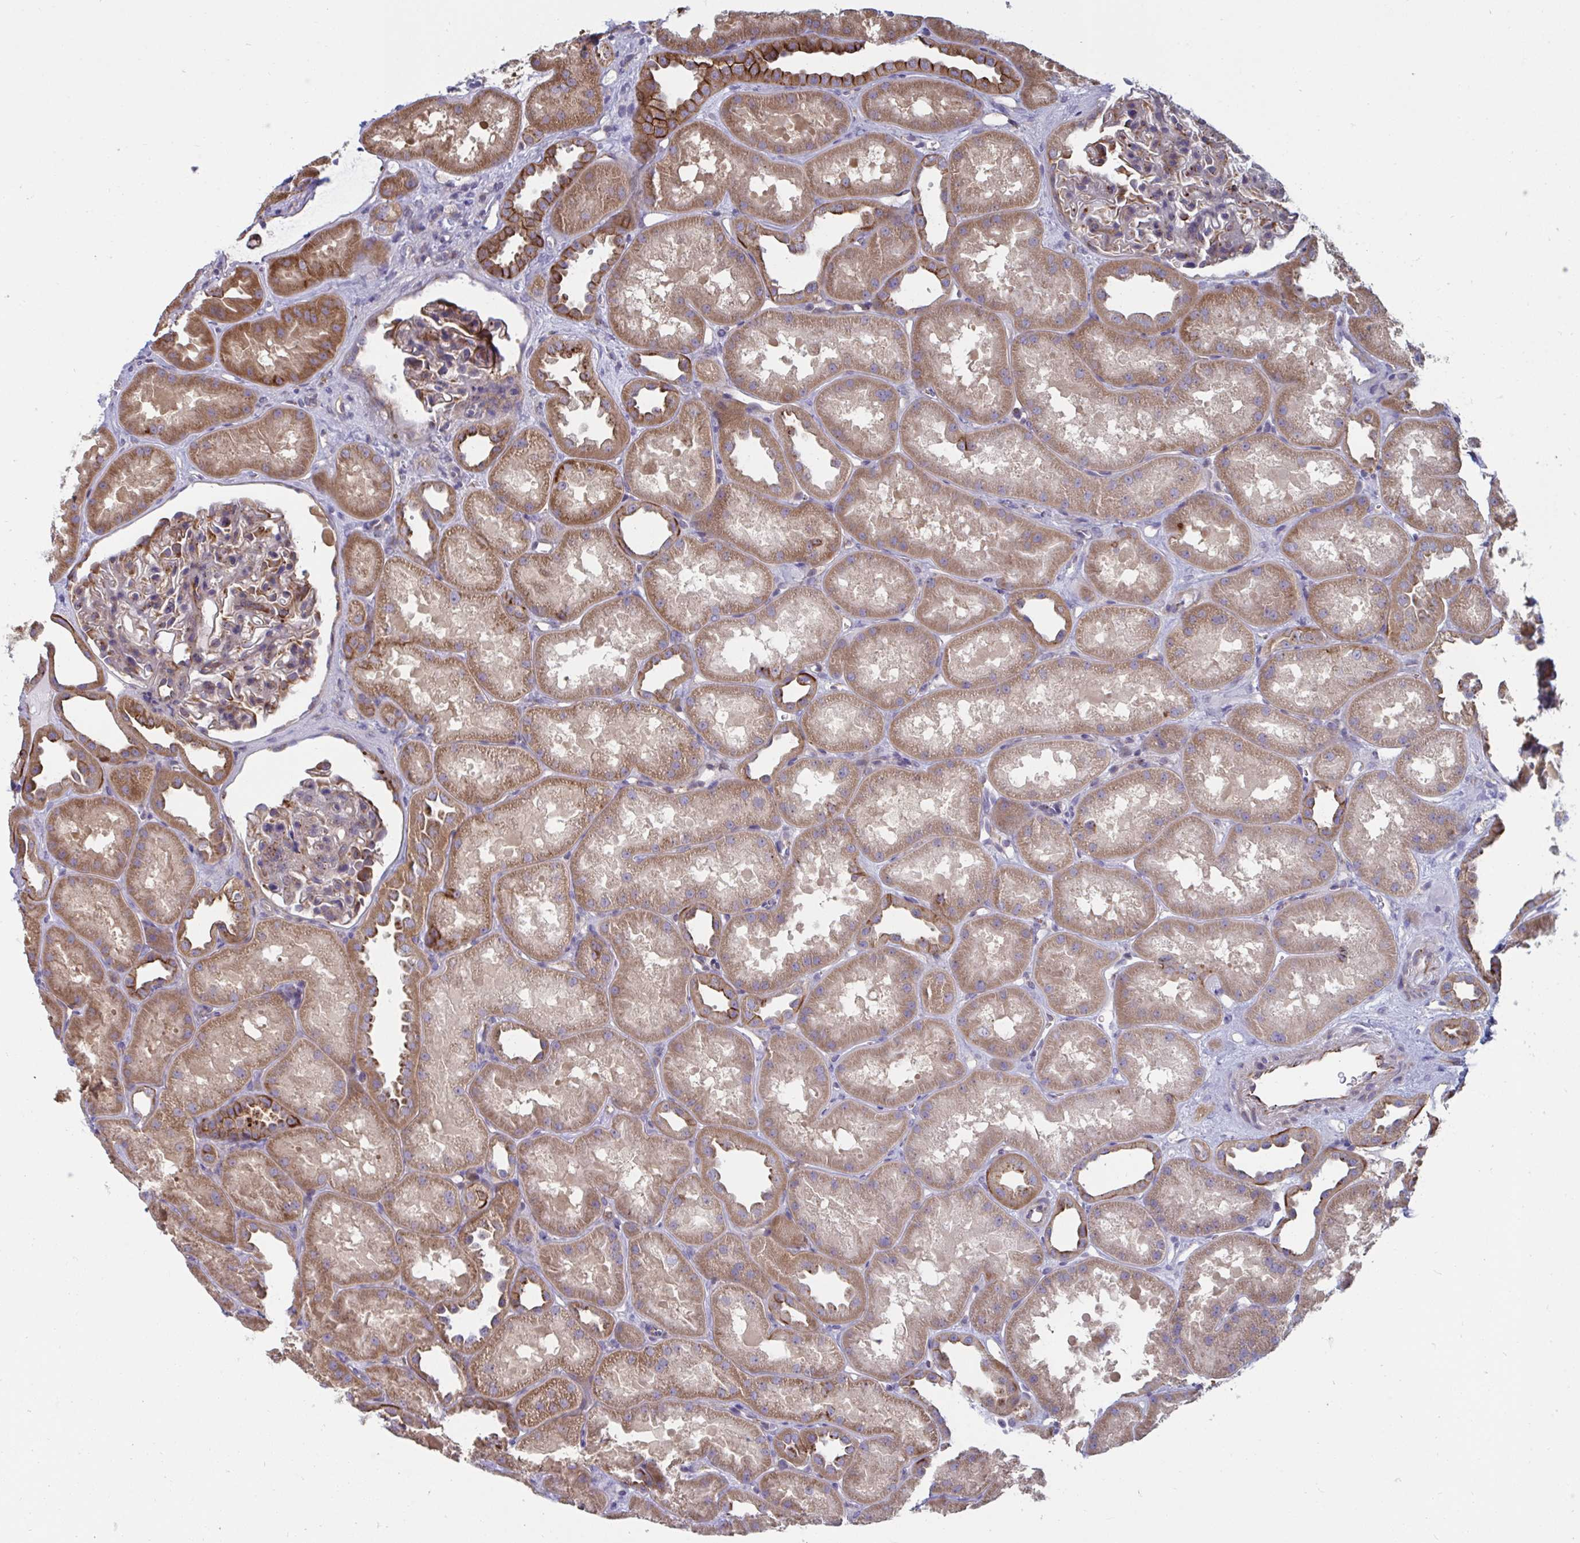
{"staining": {"intensity": "moderate", "quantity": "25%-75%", "location": "cytoplasmic/membranous"}, "tissue": "kidney", "cell_type": "Cells in glomeruli", "image_type": "normal", "snomed": [{"axis": "morphology", "description": "Normal tissue, NOS"}, {"axis": "topography", "description": "Kidney"}], "caption": "A micrograph showing moderate cytoplasmic/membranous positivity in about 25%-75% of cells in glomeruli in benign kidney, as visualized by brown immunohistochemical staining.", "gene": "SLC9A6", "patient": {"sex": "male", "age": 61}}